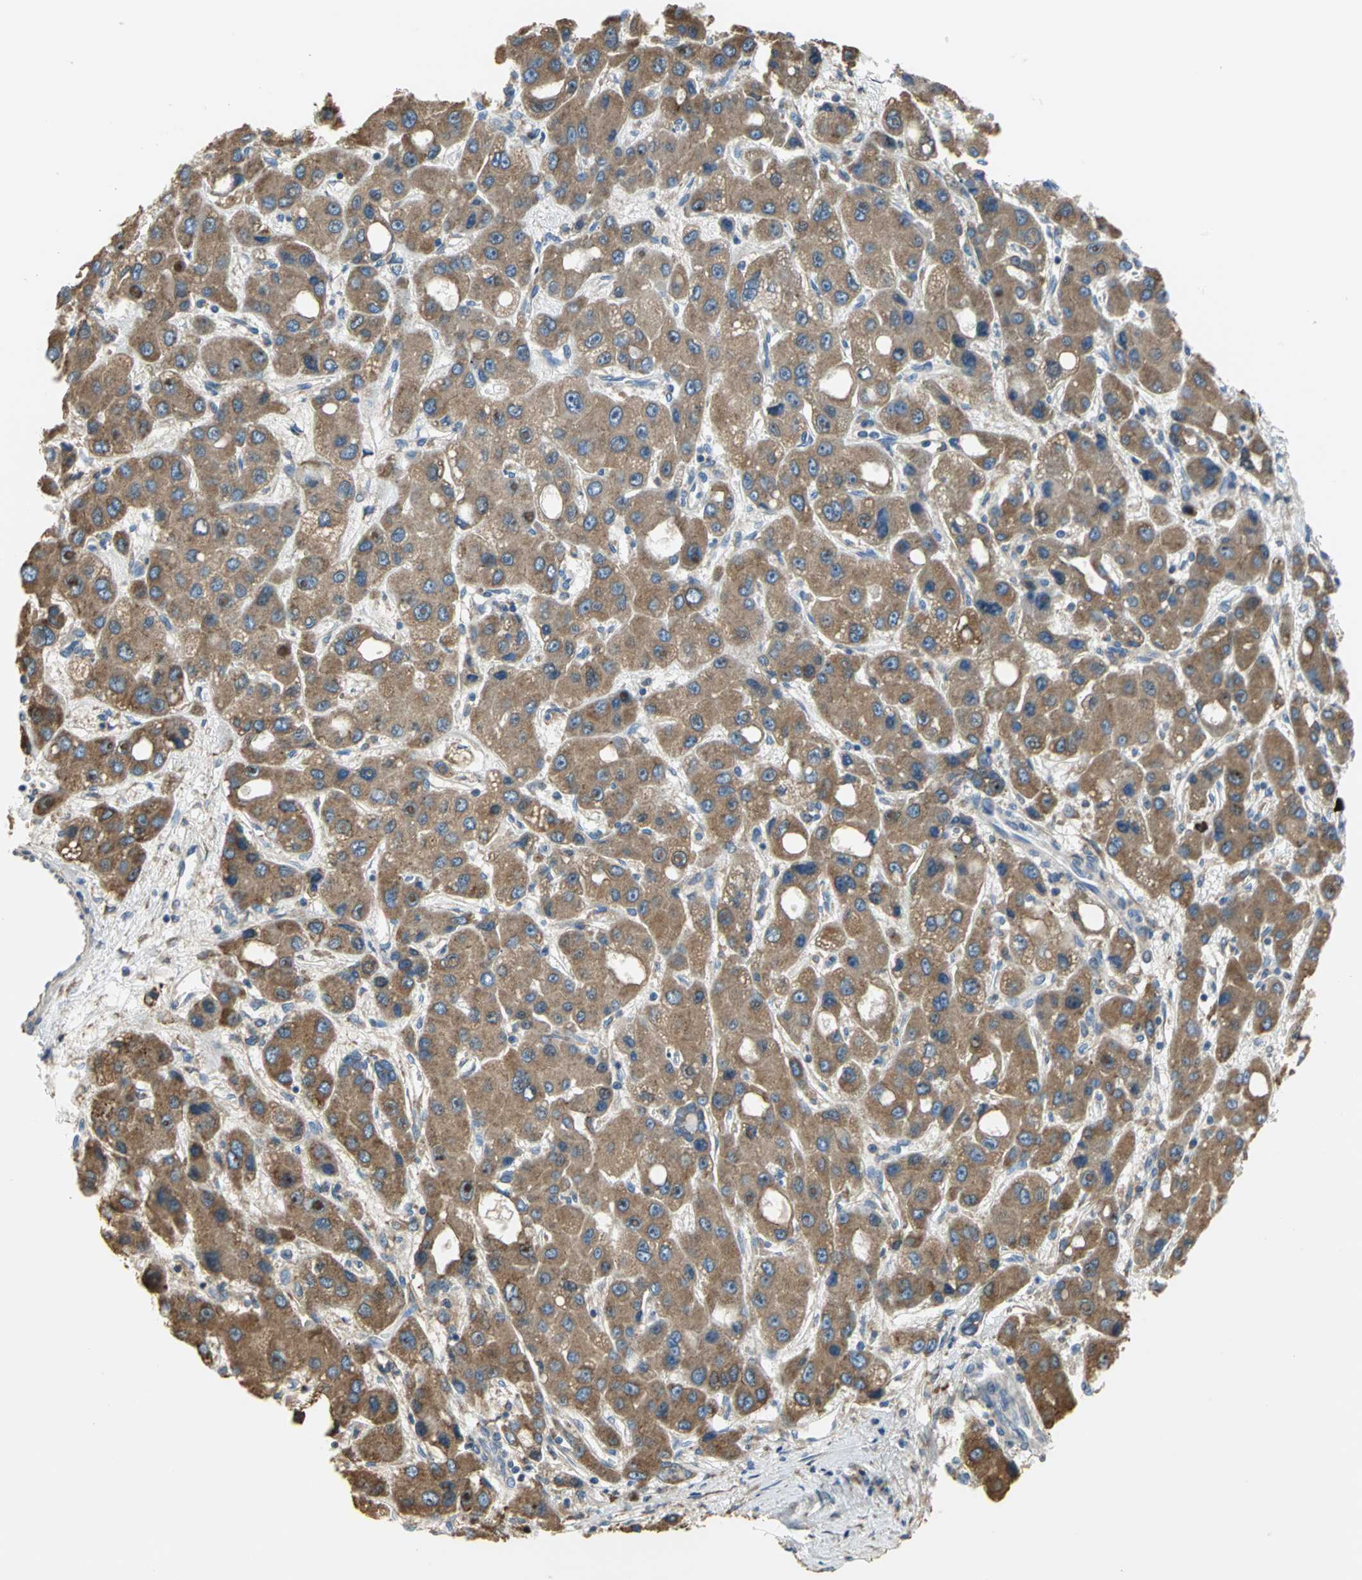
{"staining": {"intensity": "strong", "quantity": ">75%", "location": "cytoplasmic/membranous"}, "tissue": "liver cancer", "cell_type": "Tumor cells", "image_type": "cancer", "snomed": [{"axis": "morphology", "description": "Carcinoma, Hepatocellular, NOS"}, {"axis": "topography", "description": "Liver"}], "caption": "Immunohistochemical staining of hepatocellular carcinoma (liver) reveals high levels of strong cytoplasmic/membranous protein positivity in about >75% of tumor cells.", "gene": "SDF2L1", "patient": {"sex": "male", "age": 55}}